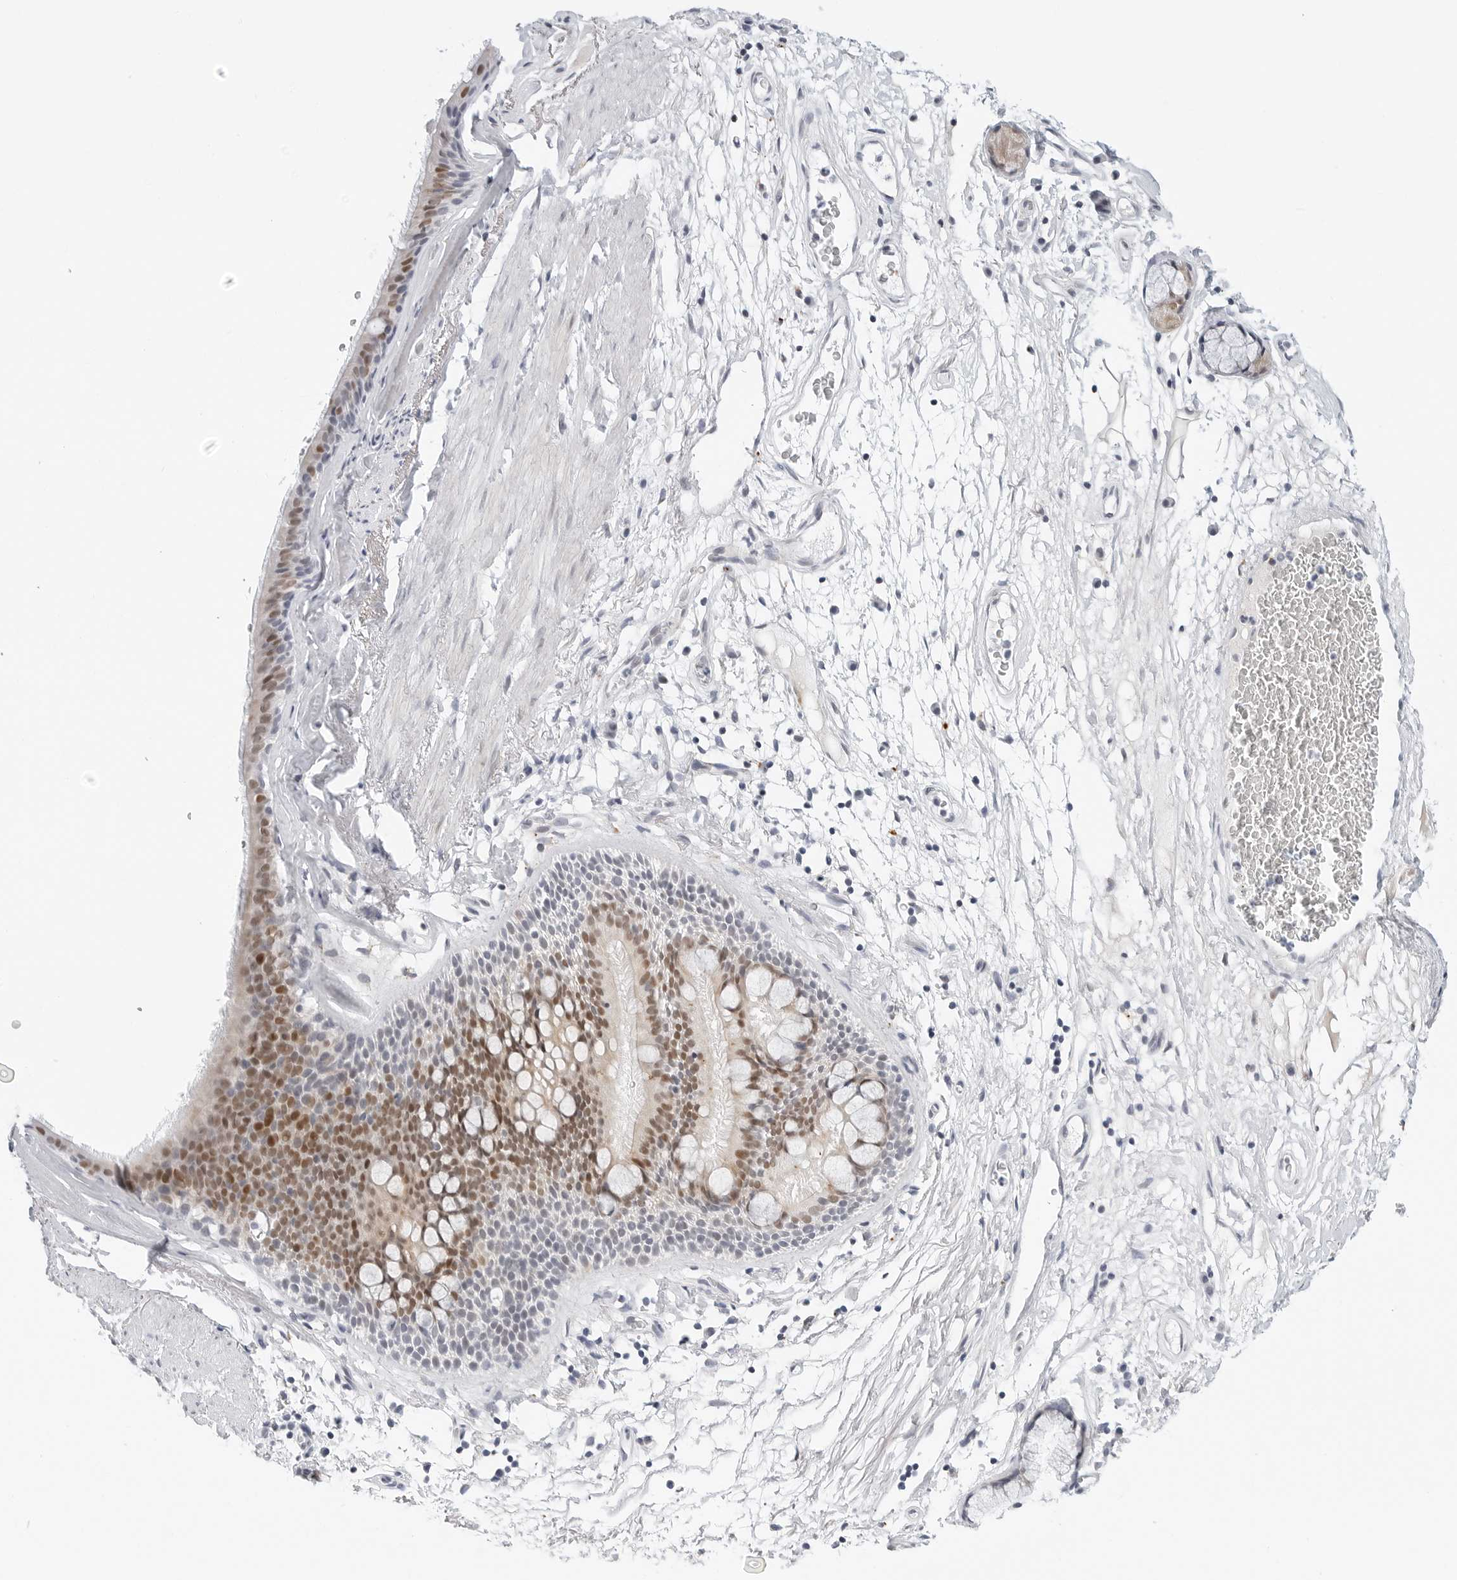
{"staining": {"intensity": "moderate", "quantity": "25%-75%", "location": "cytoplasmic/membranous,nuclear"}, "tissue": "bronchus", "cell_type": "Respiratory epithelial cells", "image_type": "normal", "snomed": [{"axis": "morphology", "description": "Normal tissue, NOS"}, {"axis": "topography", "description": "Cartilage tissue"}], "caption": "Immunohistochemistry image of normal bronchus: human bronchus stained using immunohistochemistry displays medium levels of moderate protein expression localized specifically in the cytoplasmic/membranous,nuclear of respiratory epithelial cells, appearing as a cytoplasmic/membranous,nuclear brown color.", "gene": "TSEN2", "patient": {"sex": "female", "age": 63}}